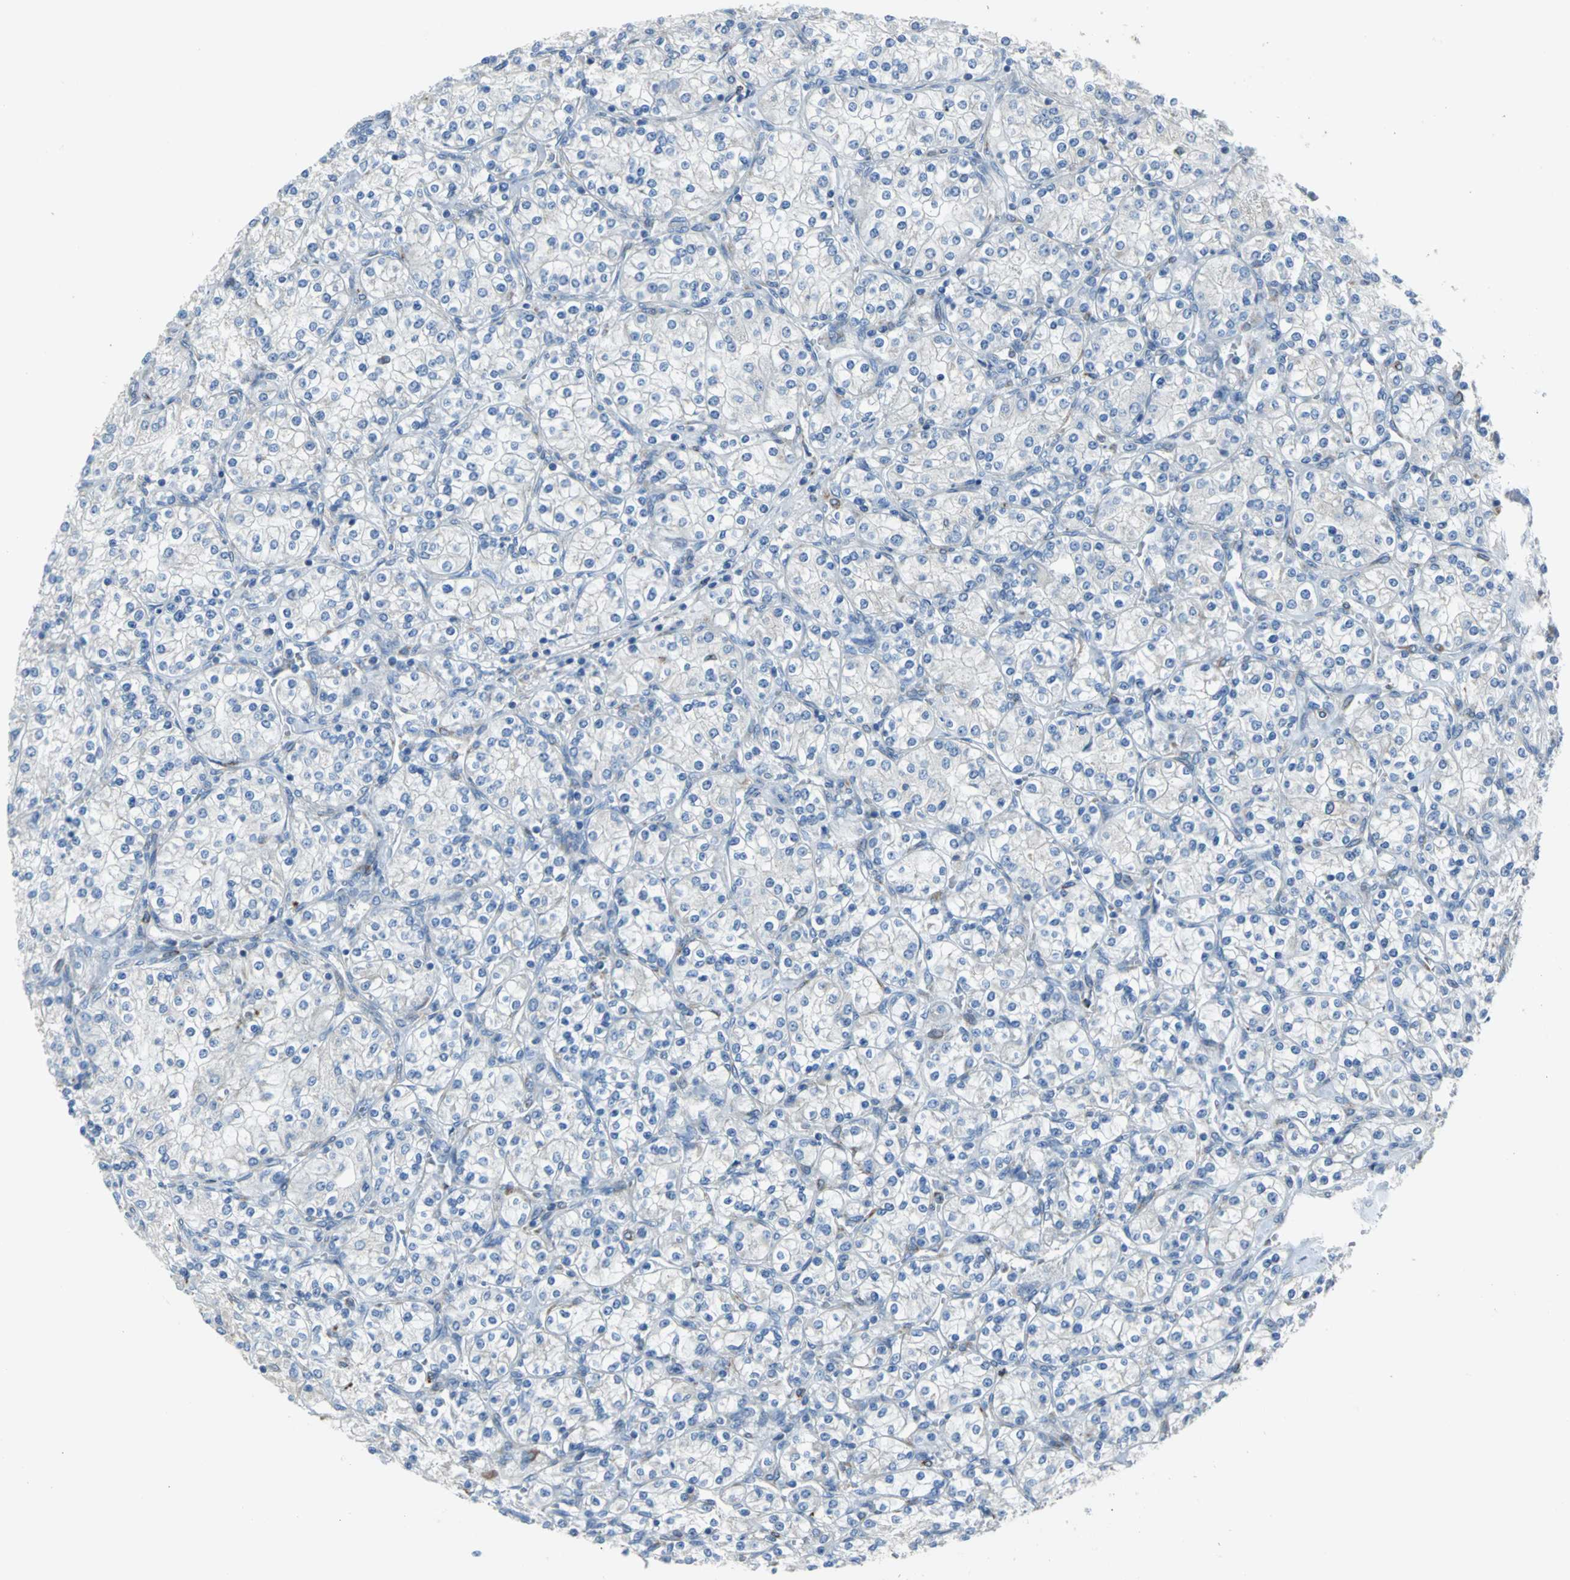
{"staining": {"intensity": "negative", "quantity": "none", "location": "none"}, "tissue": "renal cancer", "cell_type": "Tumor cells", "image_type": "cancer", "snomed": [{"axis": "morphology", "description": "Adenocarcinoma, NOS"}, {"axis": "topography", "description": "Kidney"}], "caption": "Immunohistochemistry of human renal cancer (adenocarcinoma) demonstrates no expression in tumor cells. (DAB immunohistochemistry (IHC) with hematoxylin counter stain).", "gene": "EIF5A", "patient": {"sex": "male", "age": 77}}